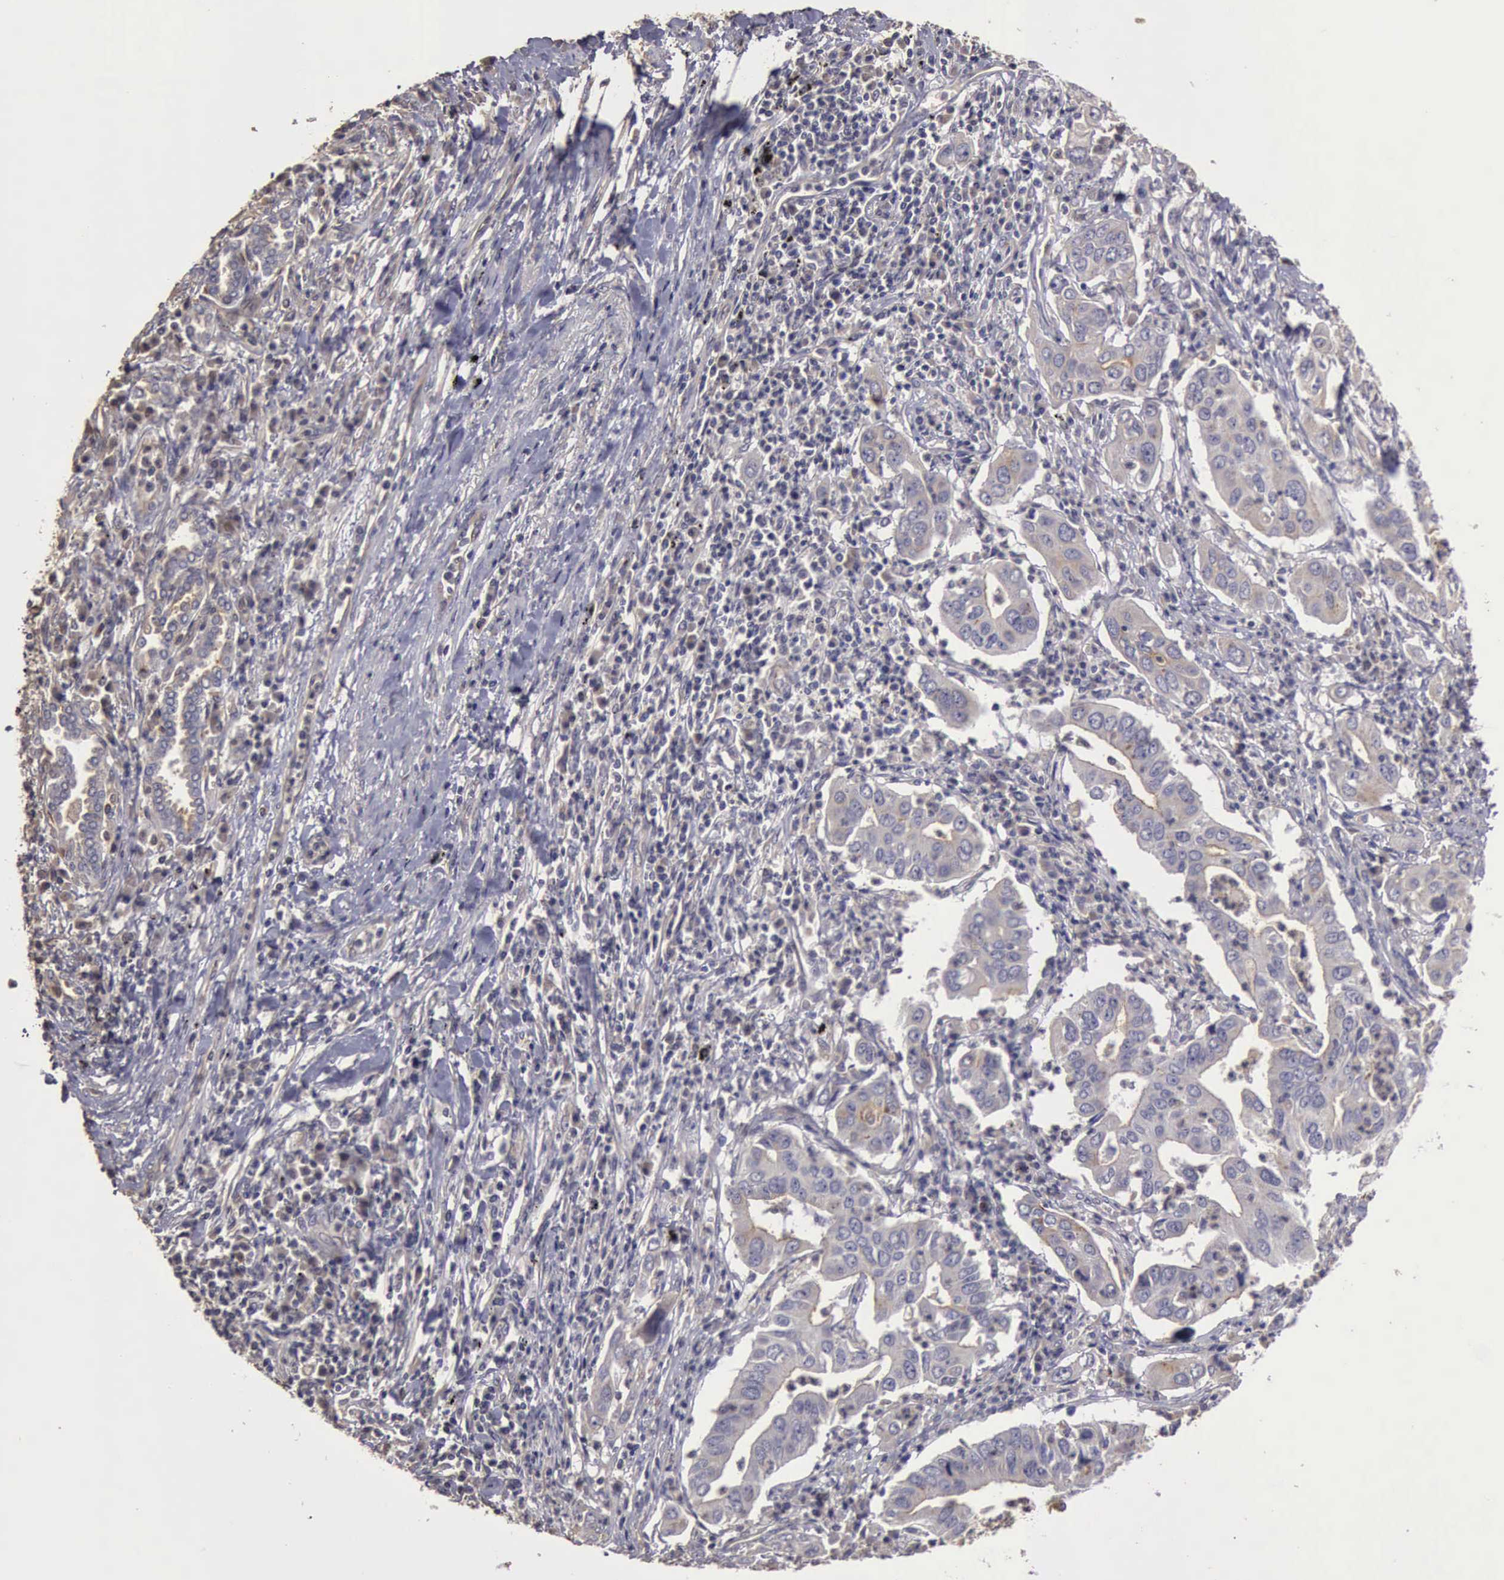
{"staining": {"intensity": "negative", "quantity": "none", "location": "none"}, "tissue": "lung cancer", "cell_type": "Tumor cells", "image_type": "cancer", "snomed": [{"axis": "morphology", "description": "Adenocarcinoma, NOS"}, {"axis": "topography", "description": "Lung"}], "caption": "DAB immunohistochemical staining of adenocarcinoma (lung) reveals no significant expression in tumor cells.", "gene": "BMX", "patient": {"sex": "male", "age": 48}}